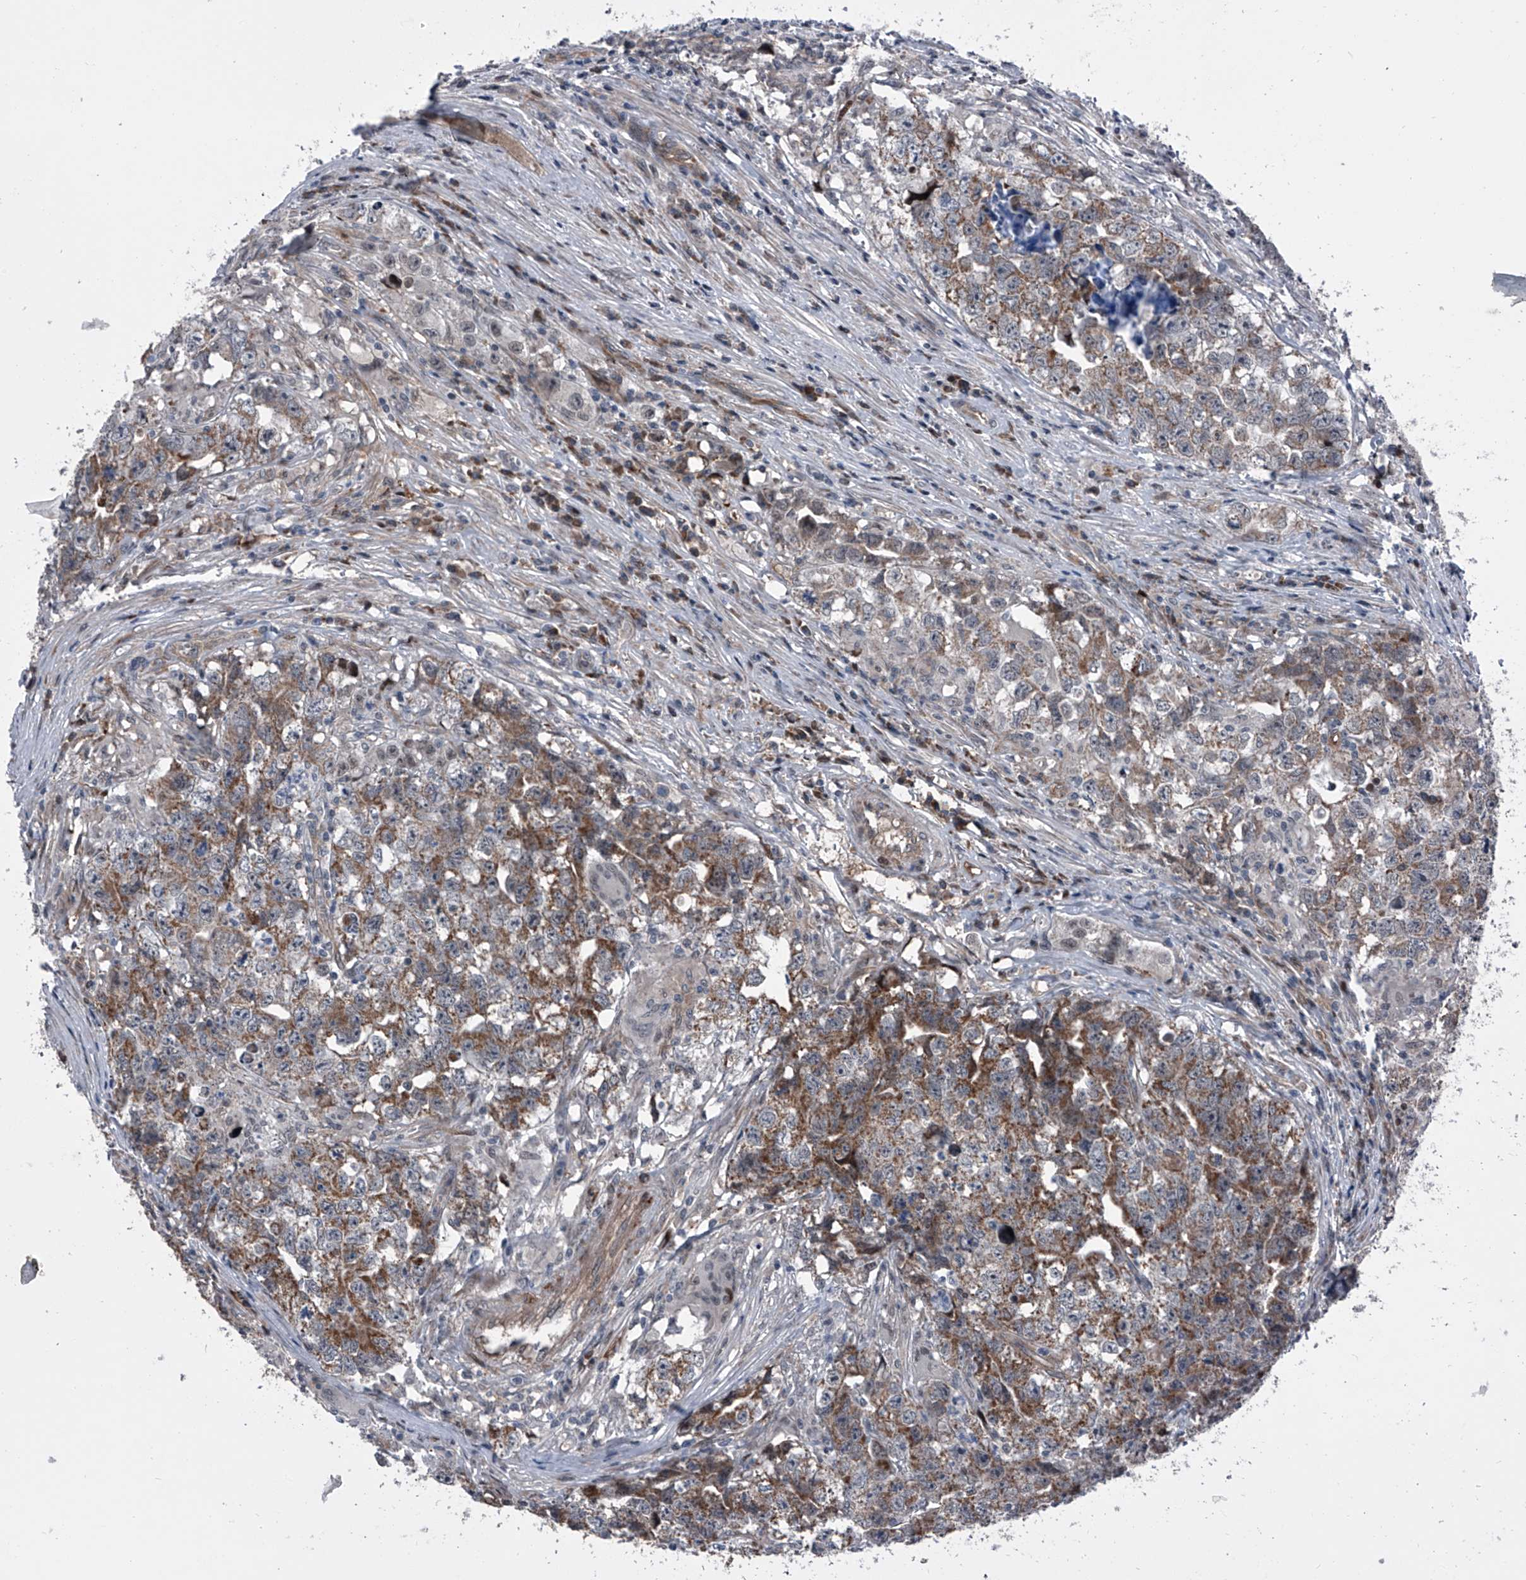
{"staining": {"intensity": "moderate", "quantity": "<25%", "location": "cytoplasmic/membranous"}, "tissue": "testis cancer", "cell_type": "Tumor cells", "image_type": "cancer", "snomed": [{"axis": "morphology", "description": "Seminoma, NOS"}, {"axis": "morphology", "description": "Carcinoma, Embryonal, NOS"}, {"axis": "topography", "description": "Testis"}], "caption": "About <25% of tumor cells in embryonal carcinoma (testis) show moderate cytoplasmic/membranous protein positivity as visualized by brown immunohistochemical staining.", "gene": "ELK4", "patient": {"sex": "male", "age": 43}}